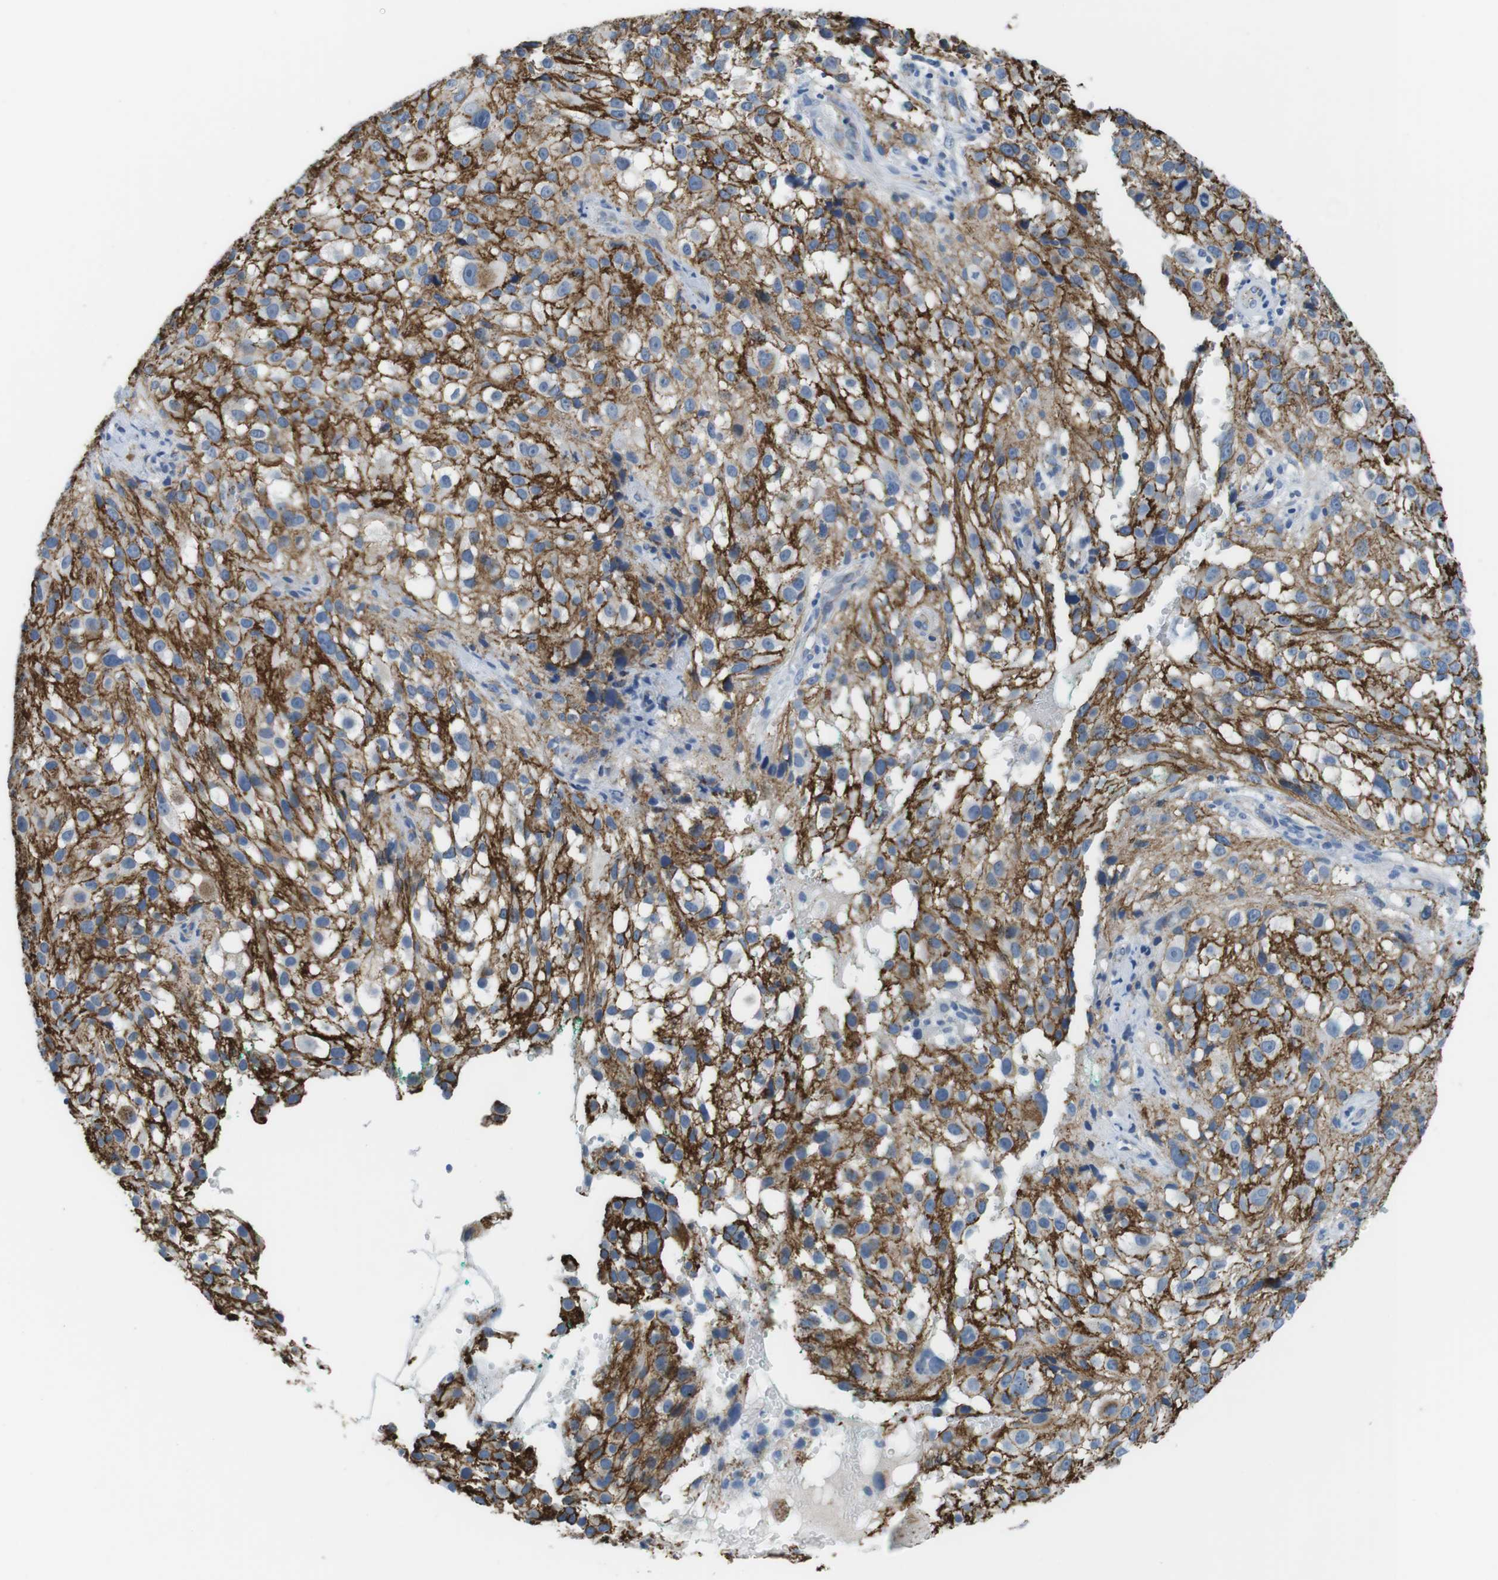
{"staining": {"intensity": "moderate", "quantity": ">75%", "location": "cytoplasmic/membranous"}, "tissue": "melanoma", "cell_type": "Tumor cells", "image_type": "cancer", "snomed": [{"axis": "morphology", "description": "Necrosis, NOS"}, {"axis": "morphology", "description": "Malignant melanoma, NOS"}, {"axis": "topography", "description": "Skin"}], "caption": "Immunohistochemical staining of human malignant melanoma demonstrates medium levels of moderate cytoplasmic/membranous protein expression in approximately >75% of tumor cells.", "gene": "SLC6A6", "patient": {"sex": "female", "age": 87}}